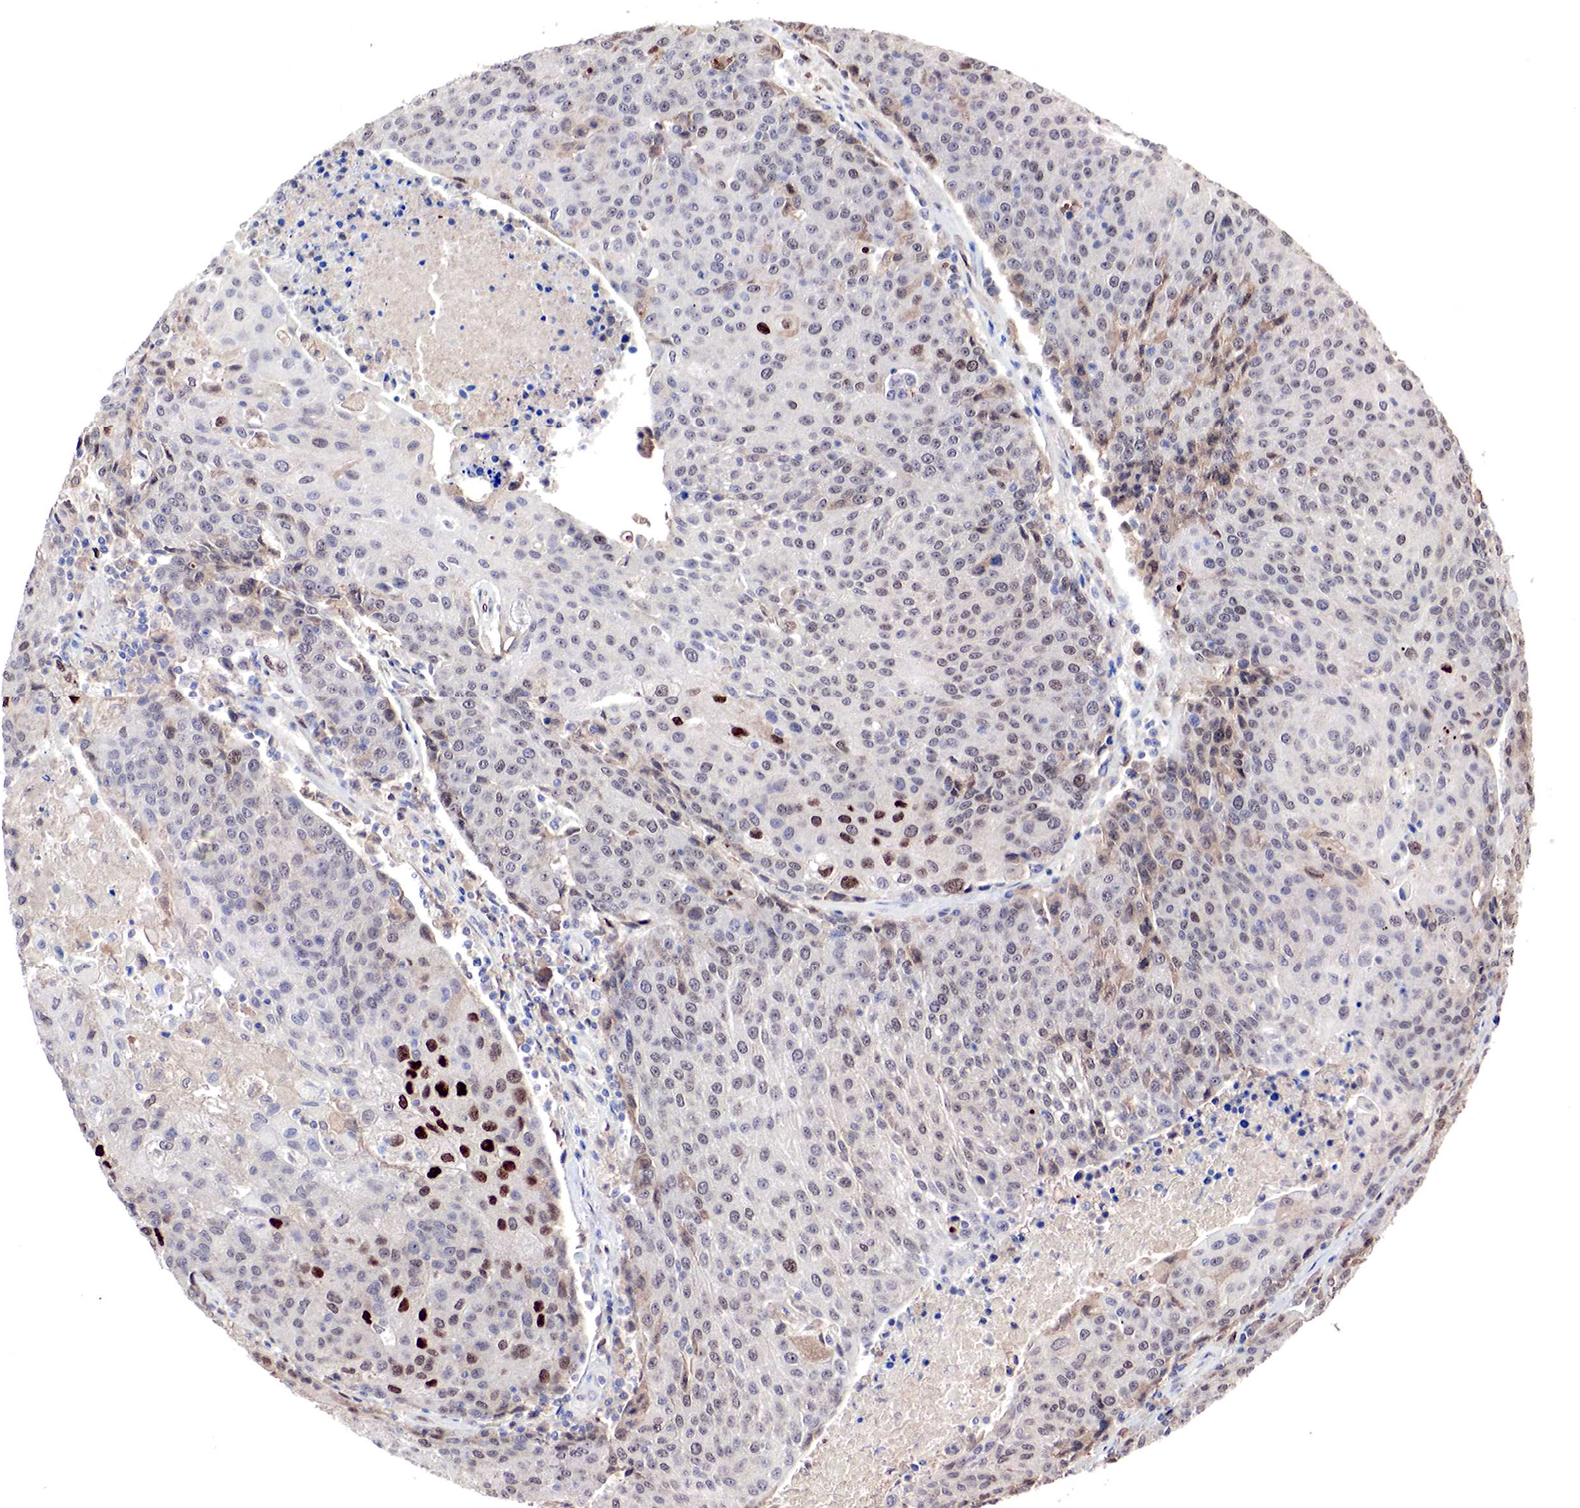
{"staining": {"intensity": "moderate", "quantity": "<25%", "location": "nuclear"}, "tissue": "urothelial cancer", "cell_type": "Tumor cells", "image_type": "cancer", "snomed": [{"axis": "morphology", "description": "Urothelial carcinoma, High grade"}, {"axis": "topography", "description": "Urinary bladder"}], "caption": "Approximately <25% of tumor cells in human urothelial carcinoma (high-grade) show moderate nuclear protein staining as visualized by brown immunohistochemical staining.", "gene": "DACH2", "patient": {"sex": "female", "age": 85}}